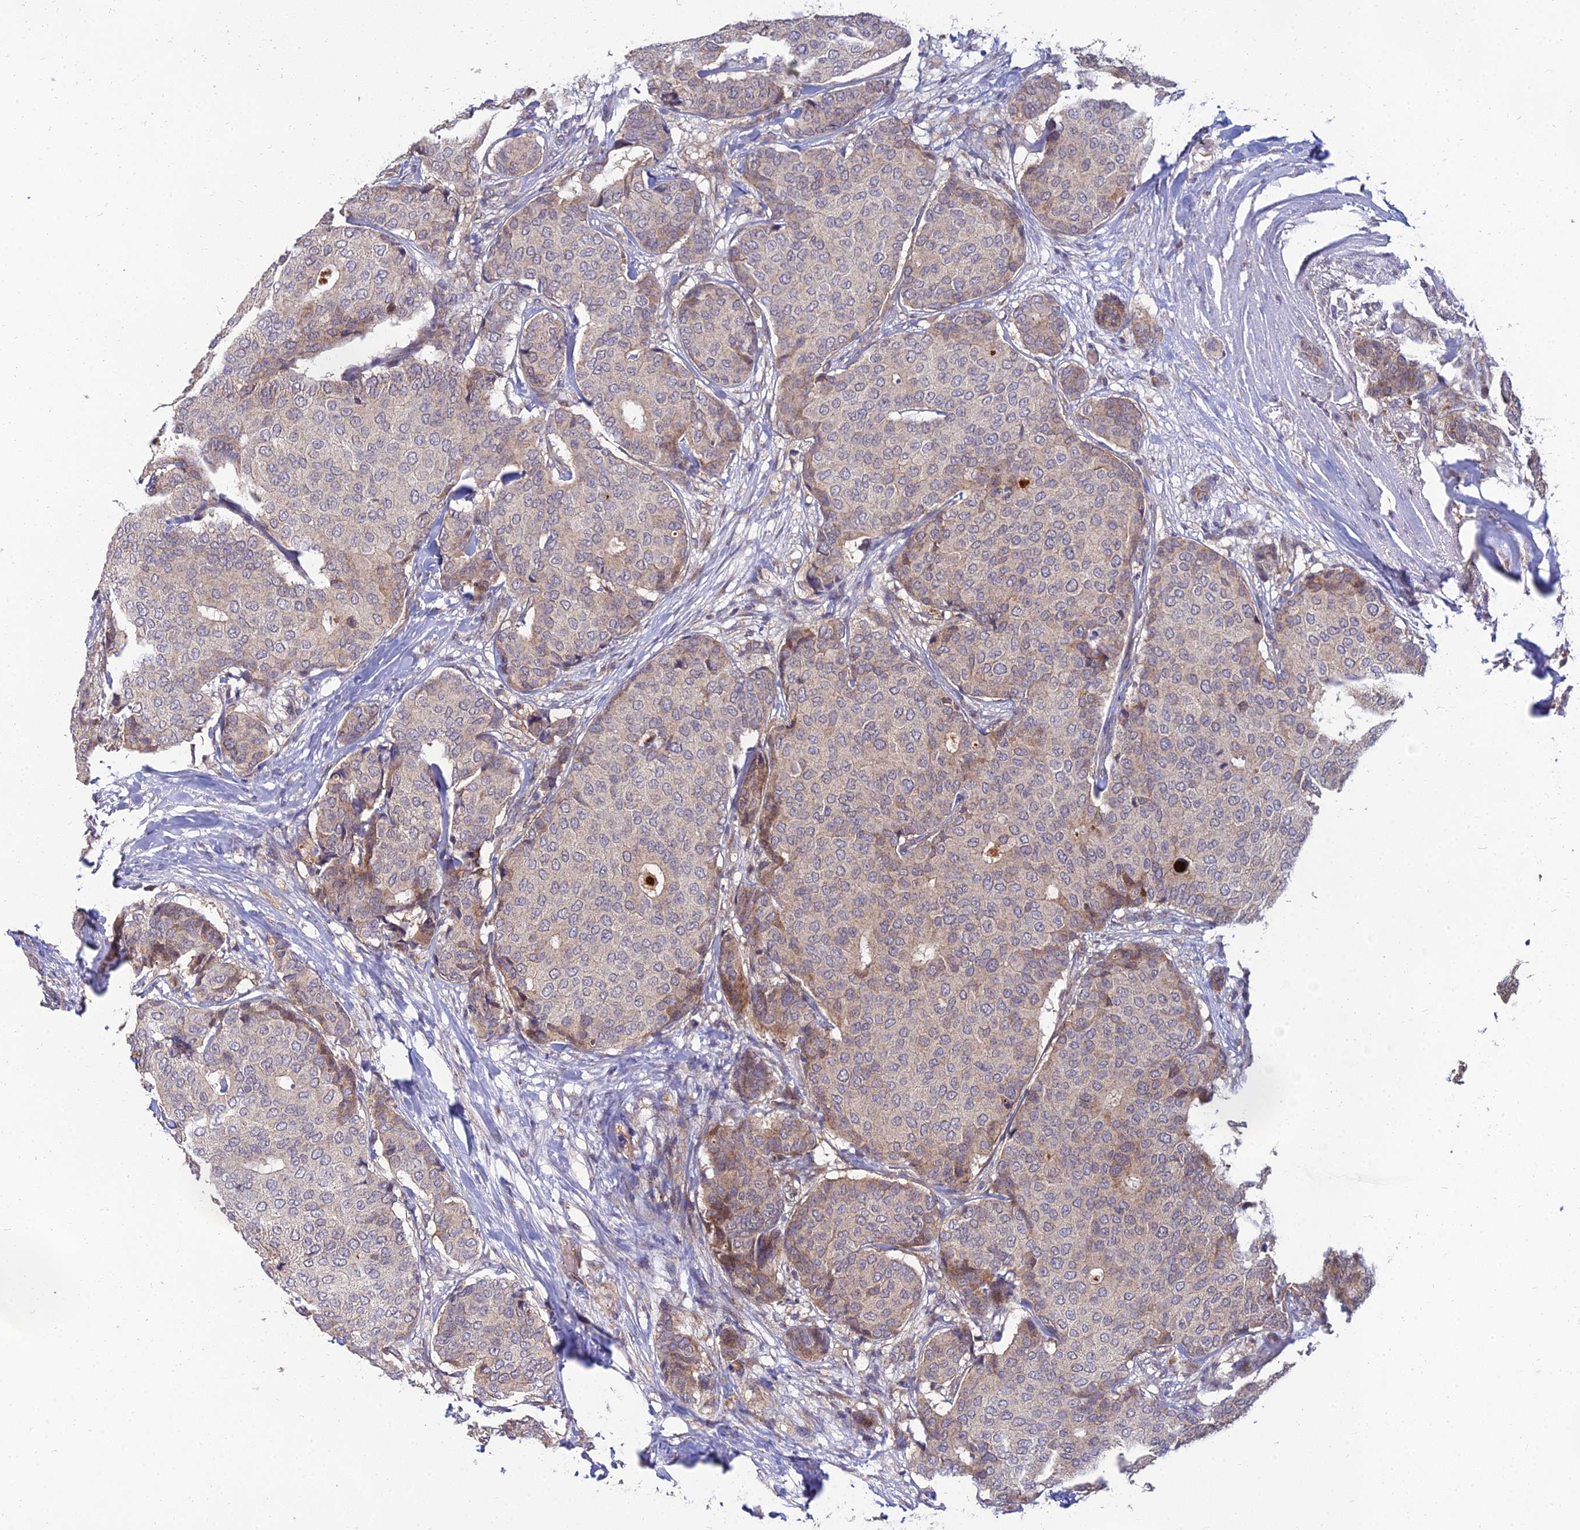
{"staining": {"intensity": "moderate", "quantity": "<25%", "location": "cytoplasmic/membranous"}, "tissue": "breast cancer", "cell_type": "Tumor cells", "image_type": "cancer", "snomed": [{"axis": "morphology", "description": "Duct carcinoma"}, {"axis": "topography", "description": "Breast"}], "caption": "The image shows a brown stain indicating the presence of a protein in the cytoplasmic/membranous of tumor cells in breast cancer (invasive ductal carcinoma).", "gene": "NPY", "patient": {"sex": "female", "age": 75}}